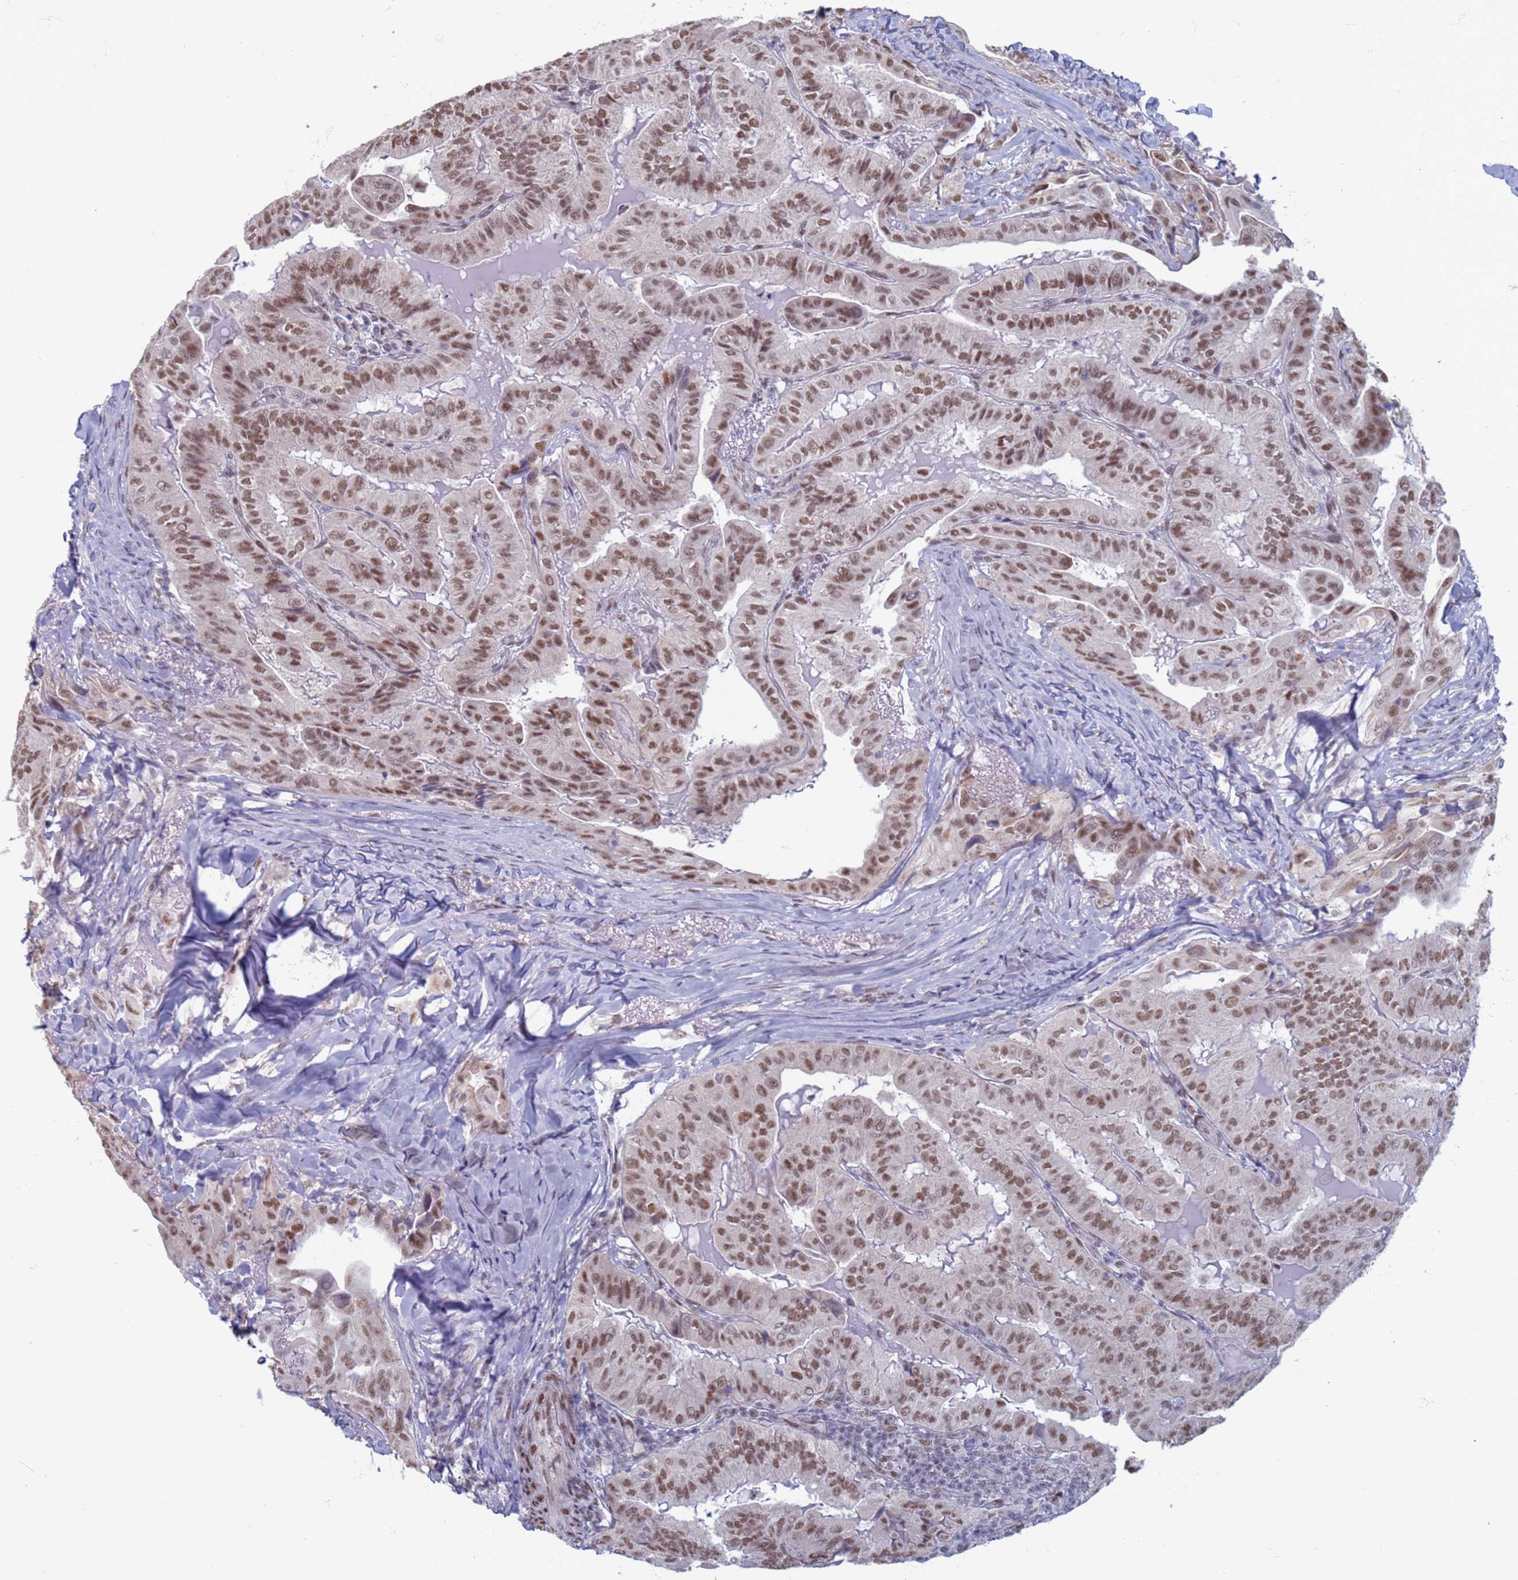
{"staining": {"intensity": "moderate", "quantity": ">75%", "location": "nuclear"}, "tissue": "thyroid cancer", "cell_type": "Tumor cells", "image_type": "cancer", "snomed": [{"axis": "morphology", "description": "Papillary adenocarcinoma, NOS"}, {"axis": "topography", "description": "Thyroid gland"}], "caption": "A brown stain shows moderate nuclear positivity of a protein in human thyroid papillary adenocarcinoma tumor cells. The staining was performed using DAB (3,3'-diaminobenzidine) to visualize the protein expression in brown, while the nuclei were stained in blue with hematoxylin (Magnification: 20x).", "gene": "SAE1", "patient": {"sex": "female", "age": 68}}